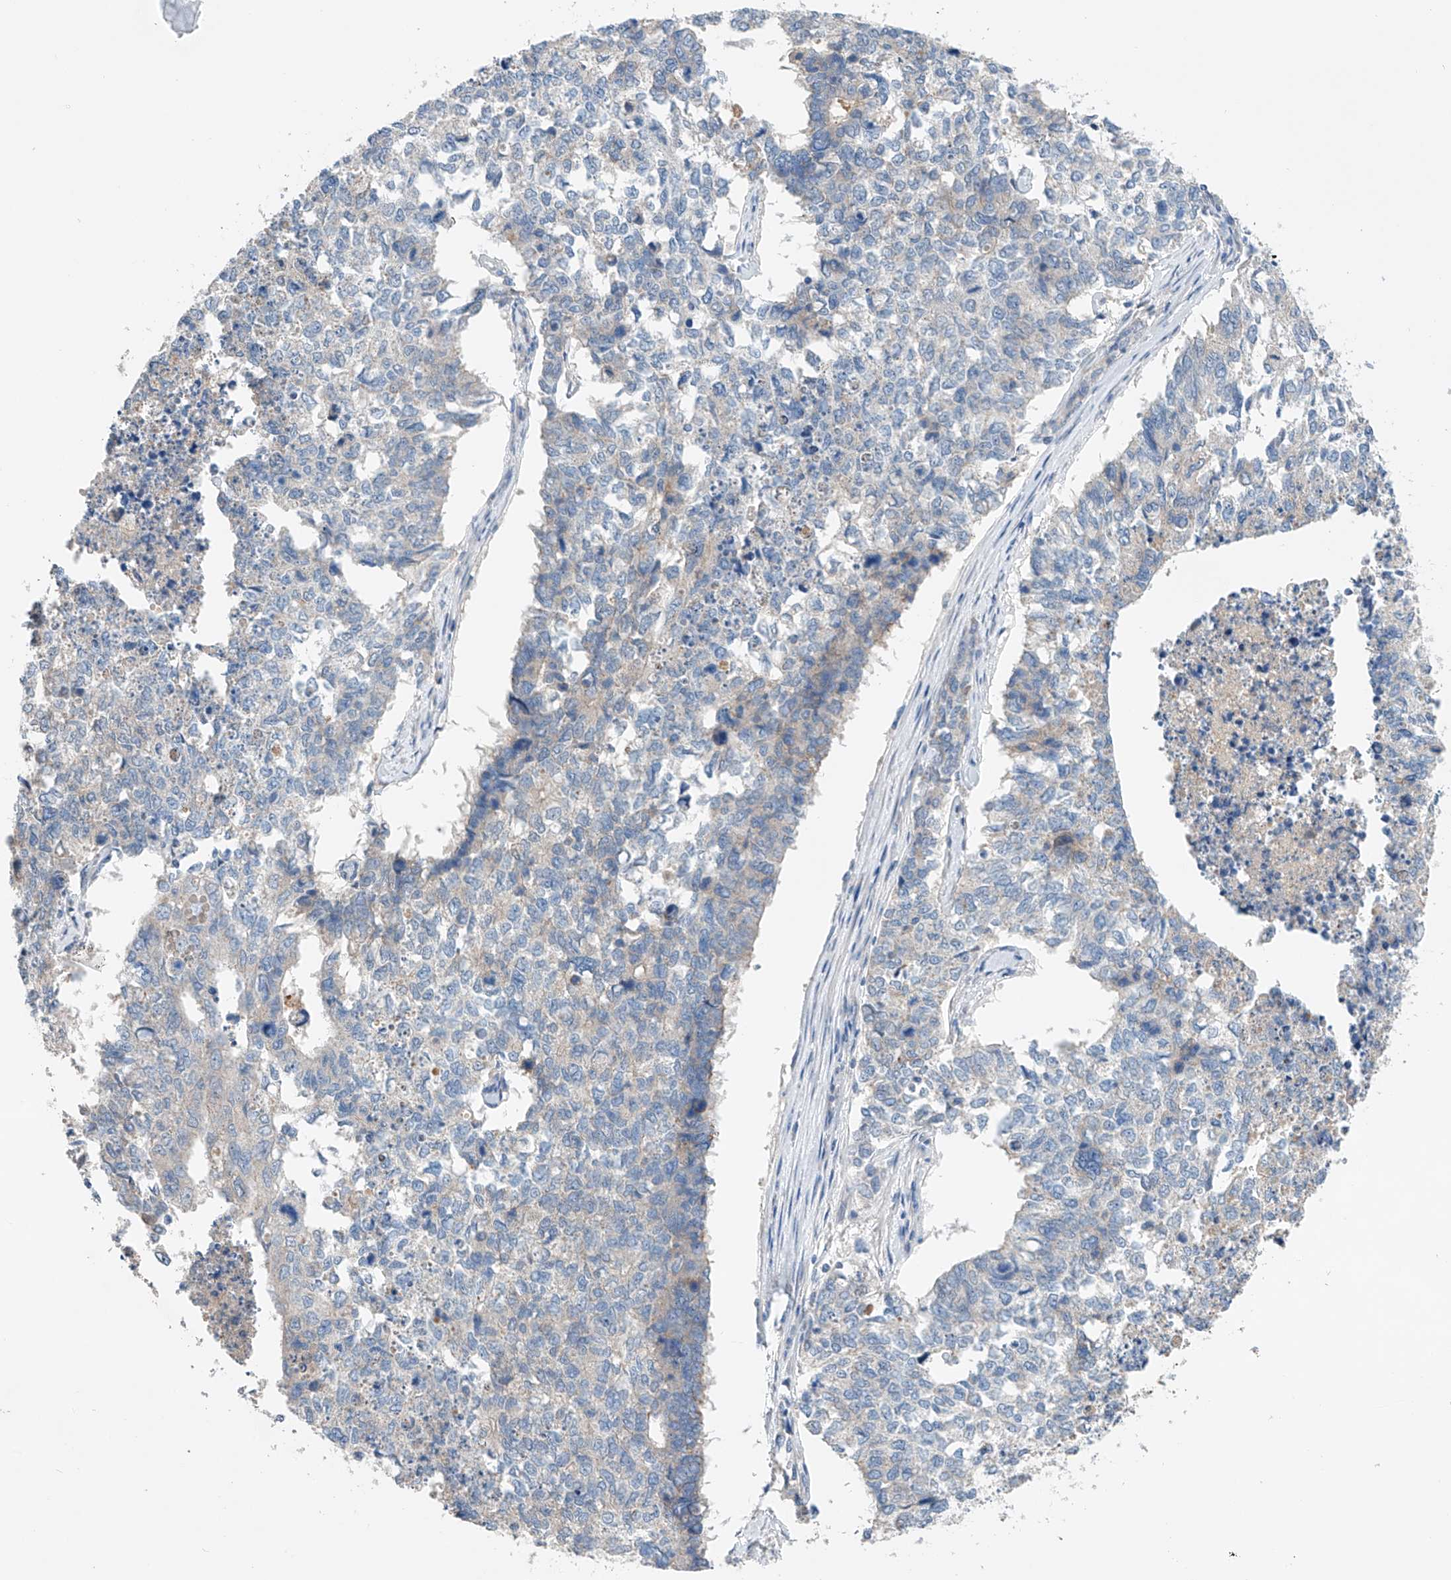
{"staining": {"intensity": "weak", "quantity": "<25%", "location": "cytoplasmic/membranous"}, "tissue": "cervical cancer", "cell_type": "Tumor cells", "image_type": "cancer", "snomed": [{"axis": "morphology", "description": "Squamous cell carcinoma, NOS"}, {"axis": "topography", "description": "Cervix"}], "caption": "DAB (3,3'-diaminobenzidine) immunohistochemical staining of human cervical cancer exhibits no significant staining in tumor cells.", "gene": "GPC4", "patient": {"sex": "female", "age": 63}}